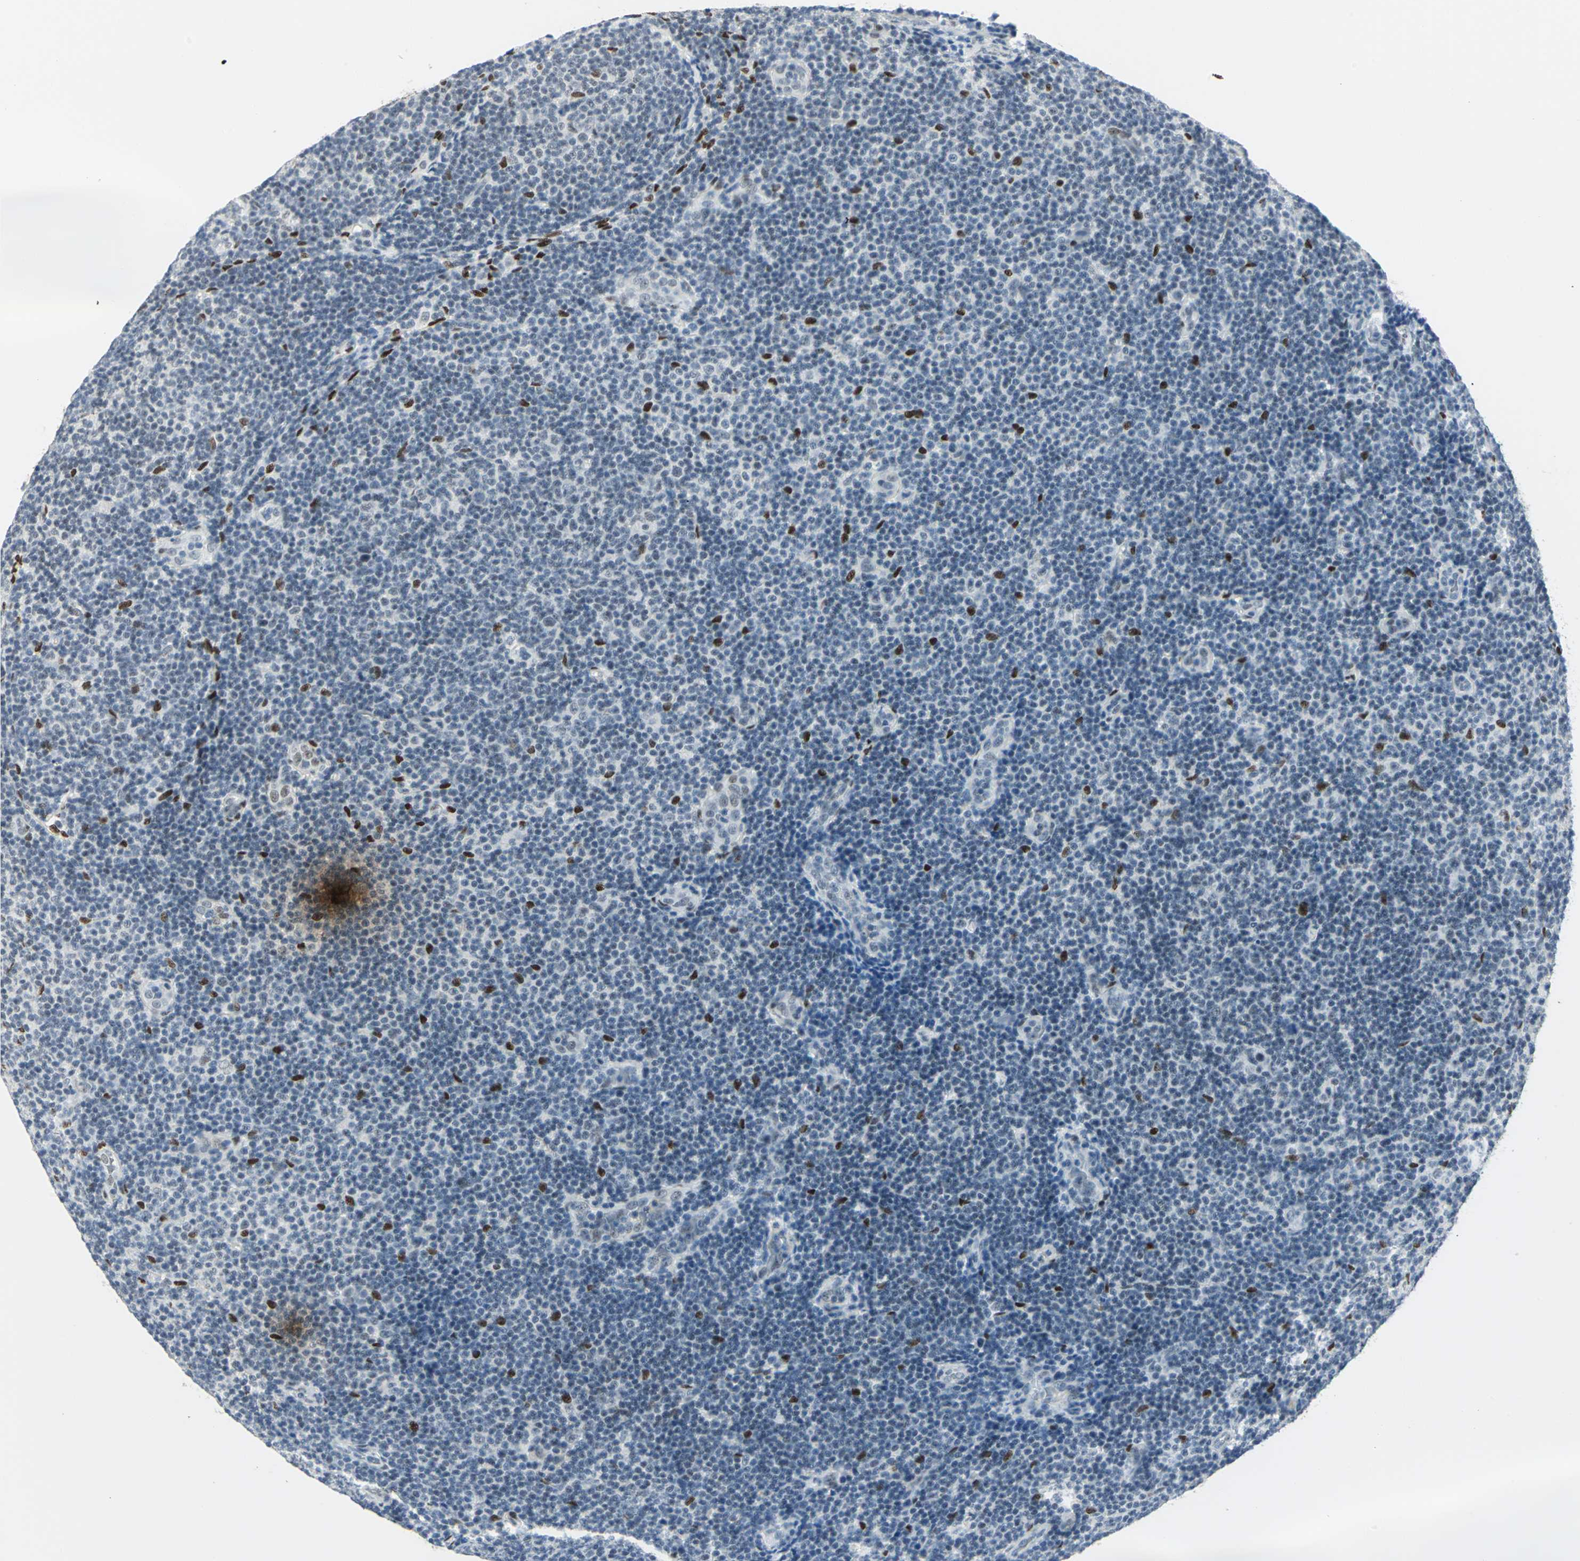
{"staining": {"intensity": "strong", "quantity": "<25%", "location": "nuclear"}, "tissue": "lymphoma", "cell_type": "Tumor cells", "image_type": "cancer", "snomed": [{"axis": "morphology", "description": "Malignant lymphoma, non-Hodgkin's type, Low grade"}, {"axis": "topography", "description": "Lymph node"}], "caption": "A brown stain highlights strong nuclear positivity of a protein in human lymphoma tumor cells.", "gene": "MEIS2", "patient": {"sex": "male", "age": 83}}